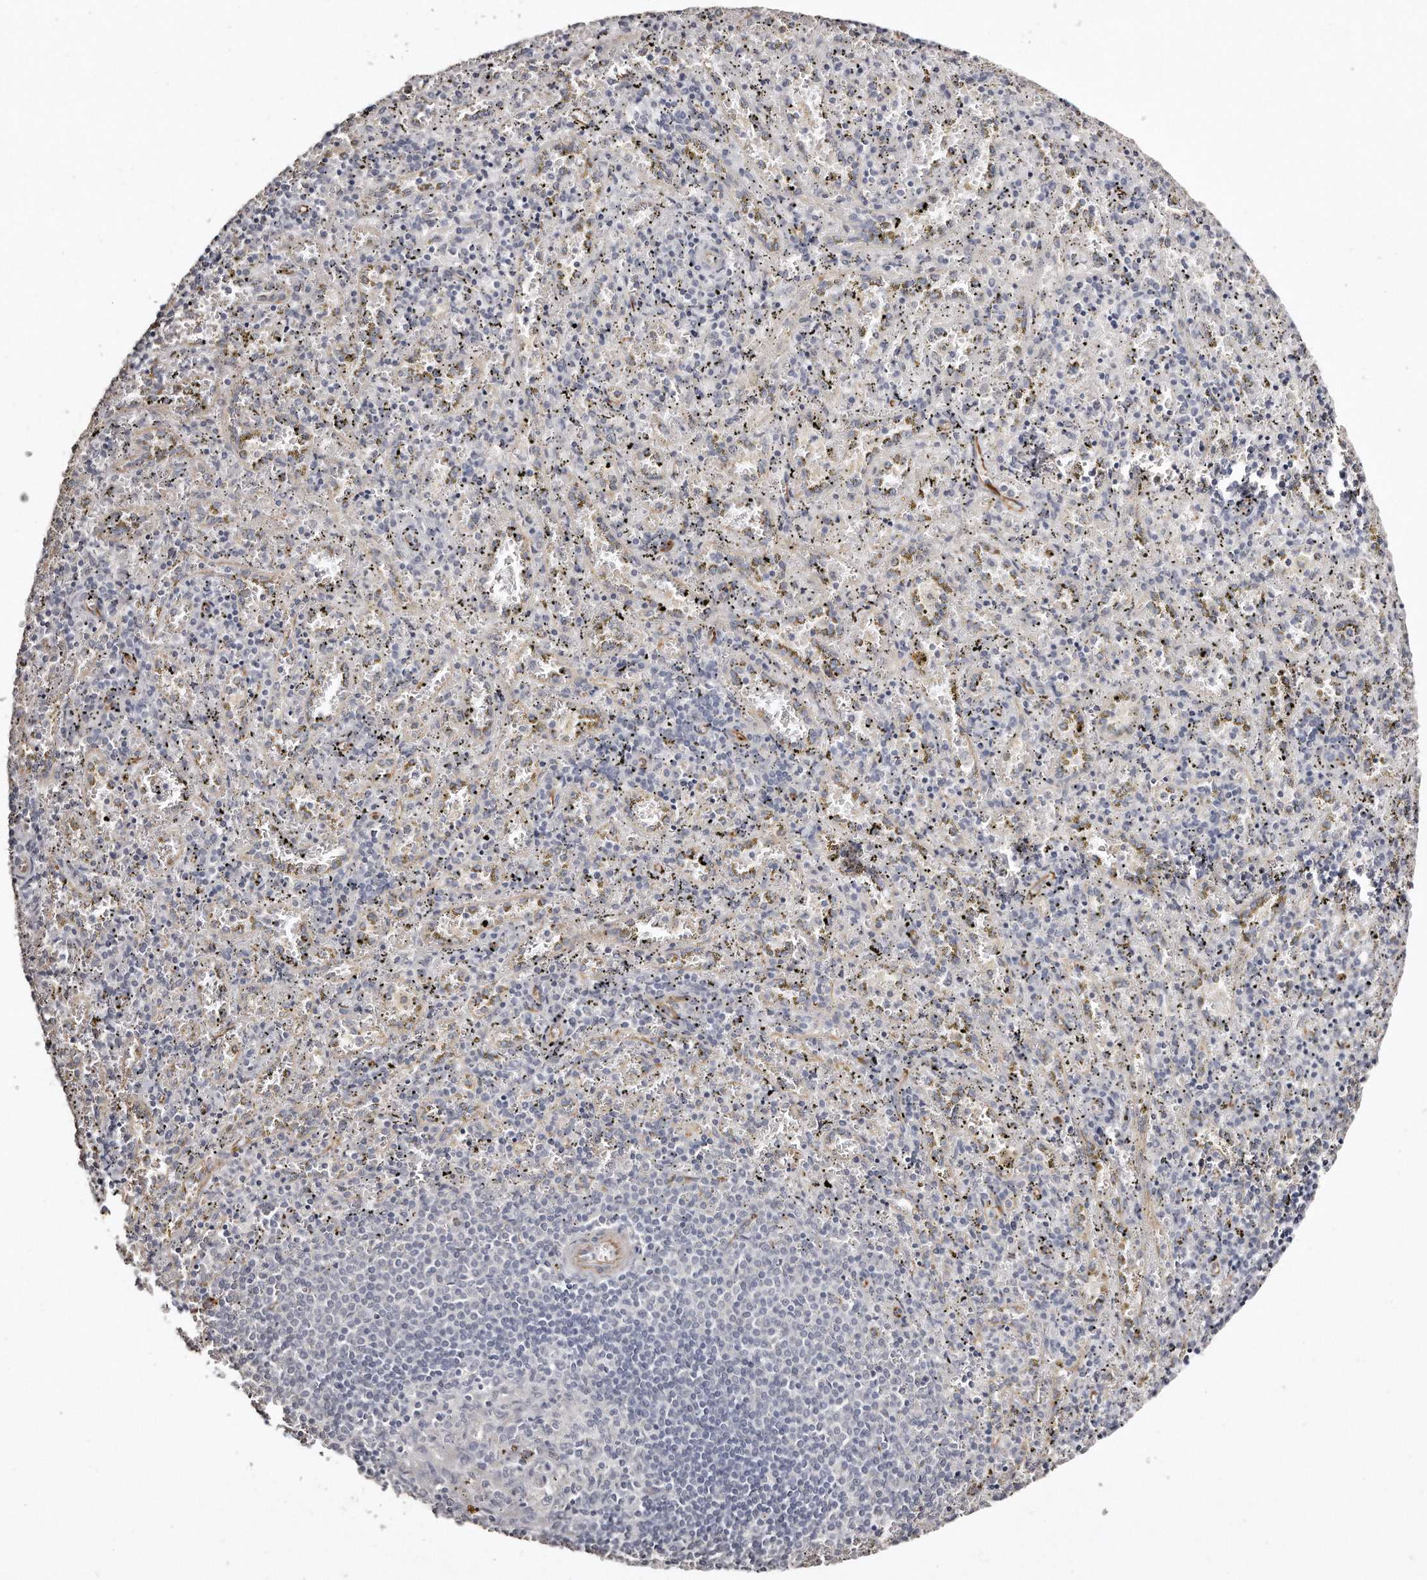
{"staining": {"intensity": "negative", "quantity": "none", "location": "none"}, "tissue": "spleen", "cell_type": "Cells in red pulp", "image_type": "normal", "snomed": [{"axis": "morphology", "description": "Normal tissue, NOS"}, {"axis": "topography", "description": "Spleen"}], "caption": "This is an immunohistochemistry histopathology image of normal human spleen. There is no positivity in cells in red pulp.", "gene": "ZYG11A", "patient": {"sex": "male", "age": 11}}